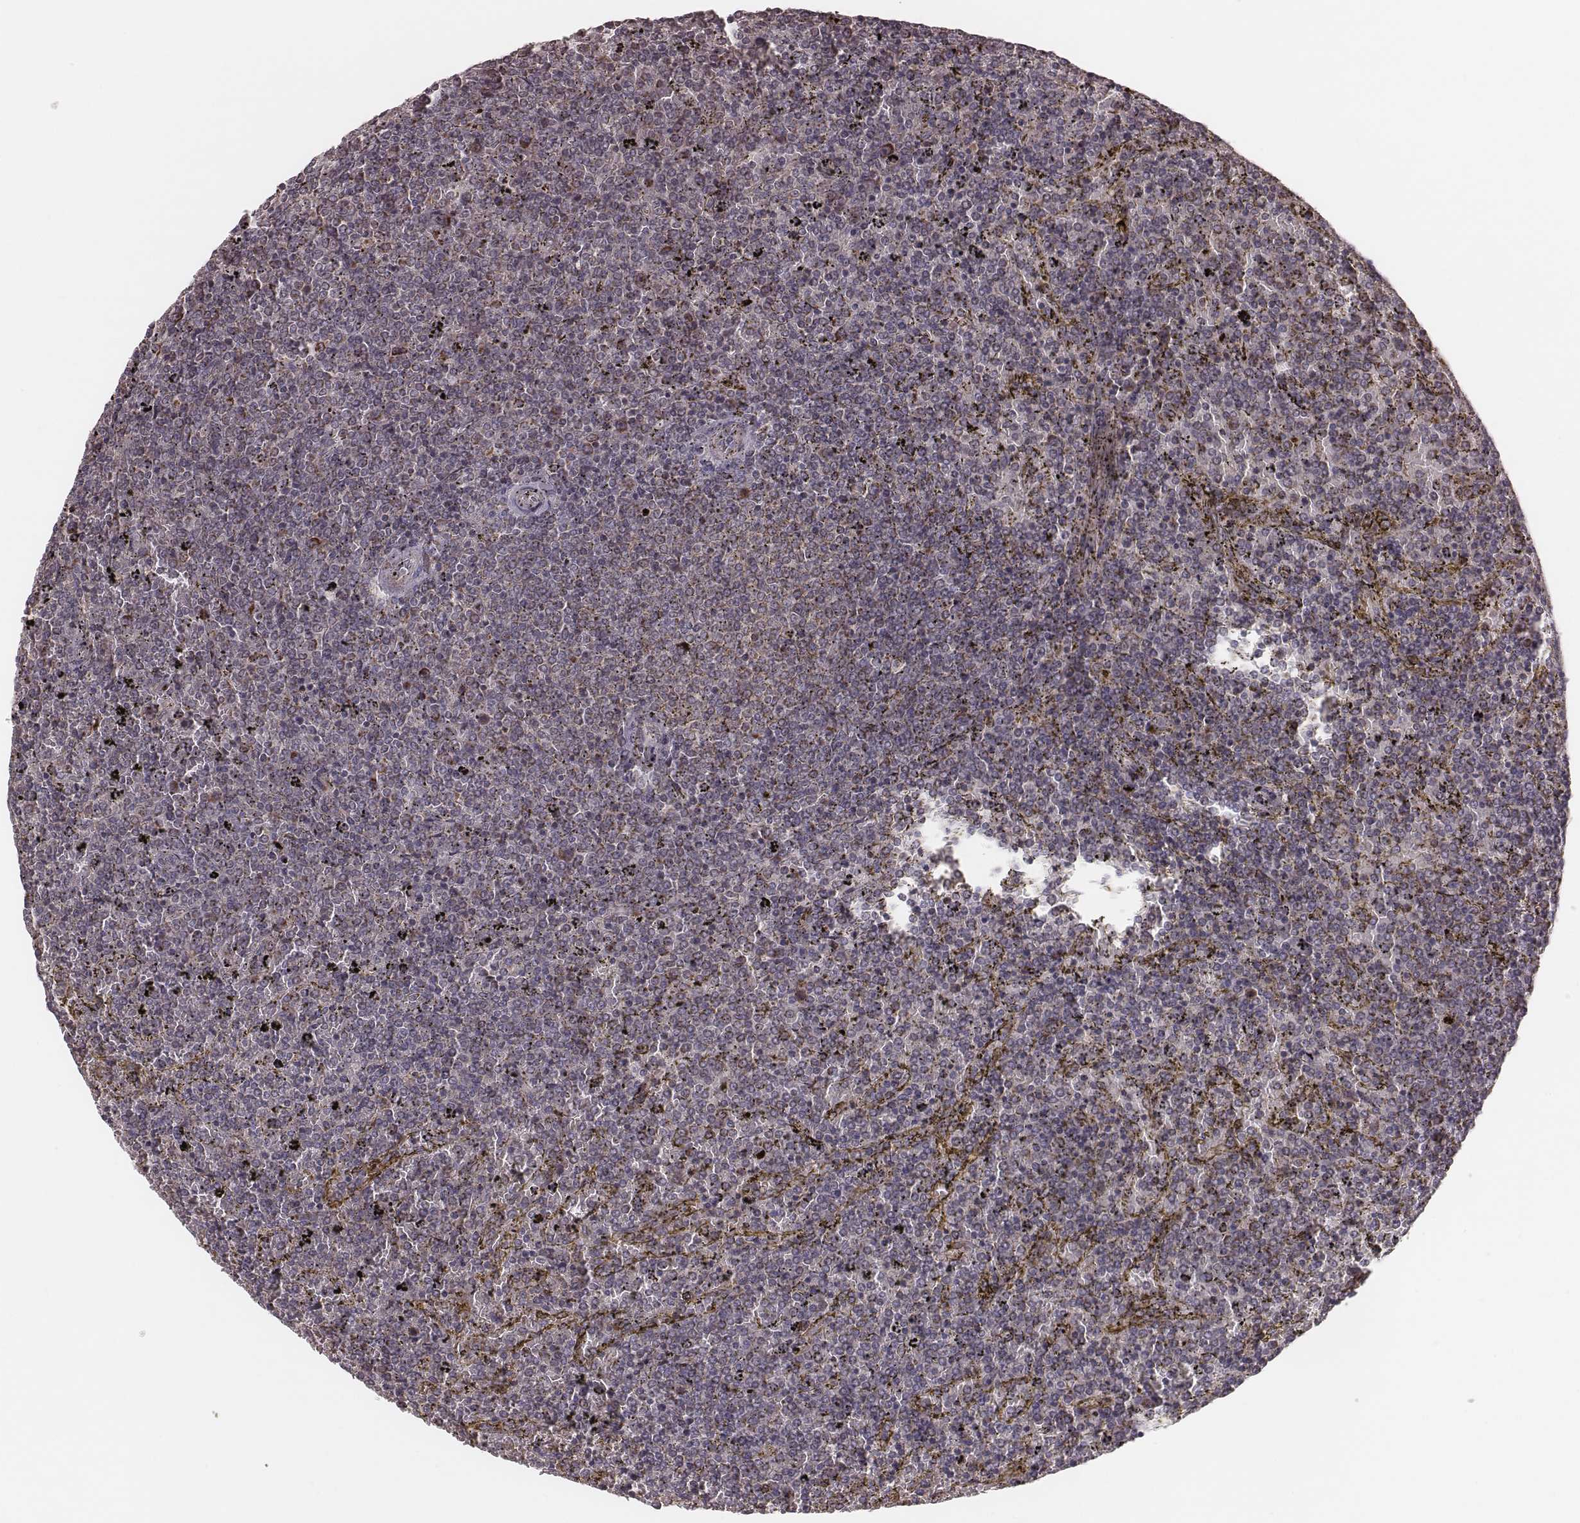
{"staining": {"intensity": "weak", "quantity": "<25%", "location": "cytoplasmic/membranous"}, "tissue": "lymphoma", "cell_type": "Tumor cells", "image_type": "cancer", "snomed": [{"axis": "morphology", "description": "Malignant lymphoma, non-Hodgkin's type, Low grade"}, {"axis": "topography", "description": "Spleen"}], "caption": "Immunohistochemistry (IHC) of lymphoma reveals no positivity in tumor cells.", "gene": "MRPS27", "patient": {"sex": "female", "age": 77}}